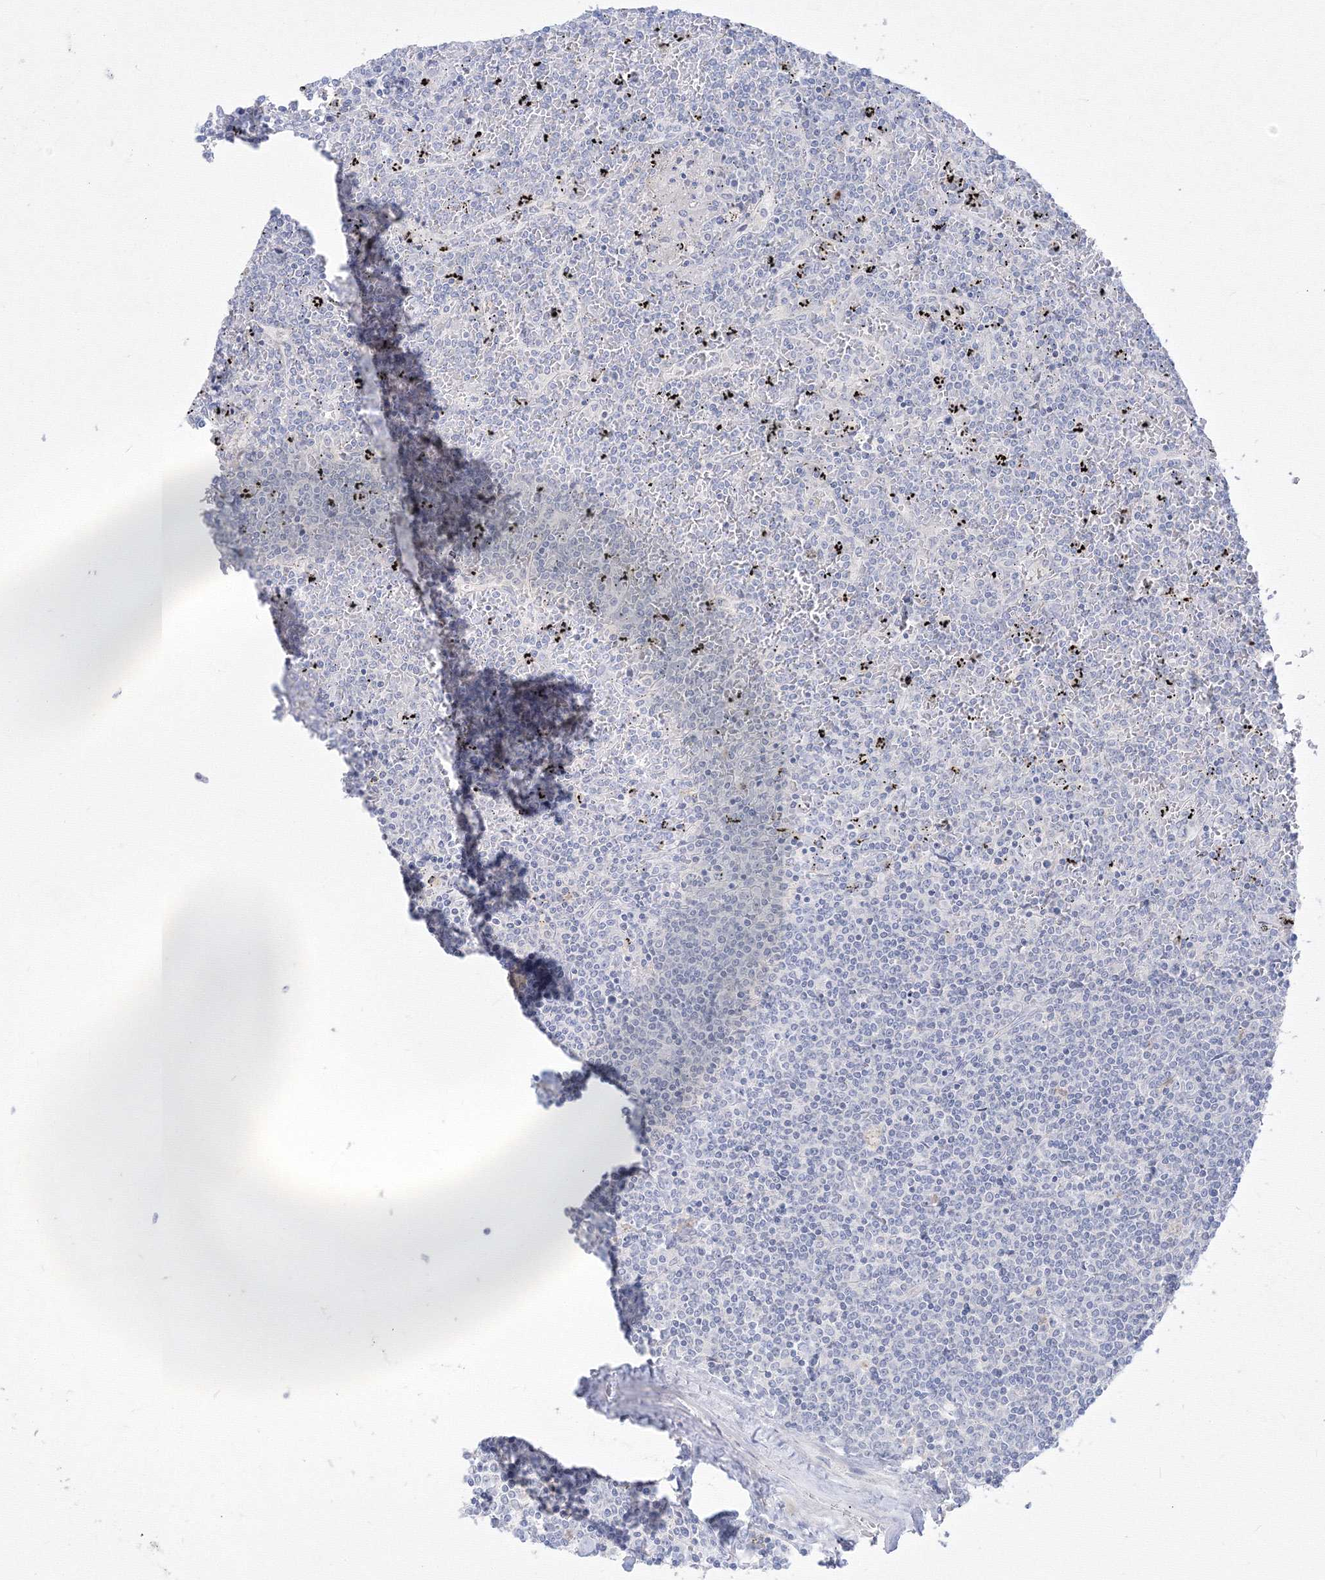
{"staining": {"intensity": "negative", "quantity": "none", "location": "none"}, "tissue": "lymphoma", "cell_type": "Tumor cells", "image_type": "cancer", "snomed": [{"axis": "morphology", "description": "Malignant lymphoma, non-Hodgkin's type, Low grade"}, {"axis": "topography", "description": "Spleen"}], "caption": "Immunohistochemistry (IHC) of malignant lymphoma, non-Hodgkin's type (low-grade) exhibits no positivity in tumor cells.", "gene": "FBXL8", "patient": {"sex": "female", "age": 19}}